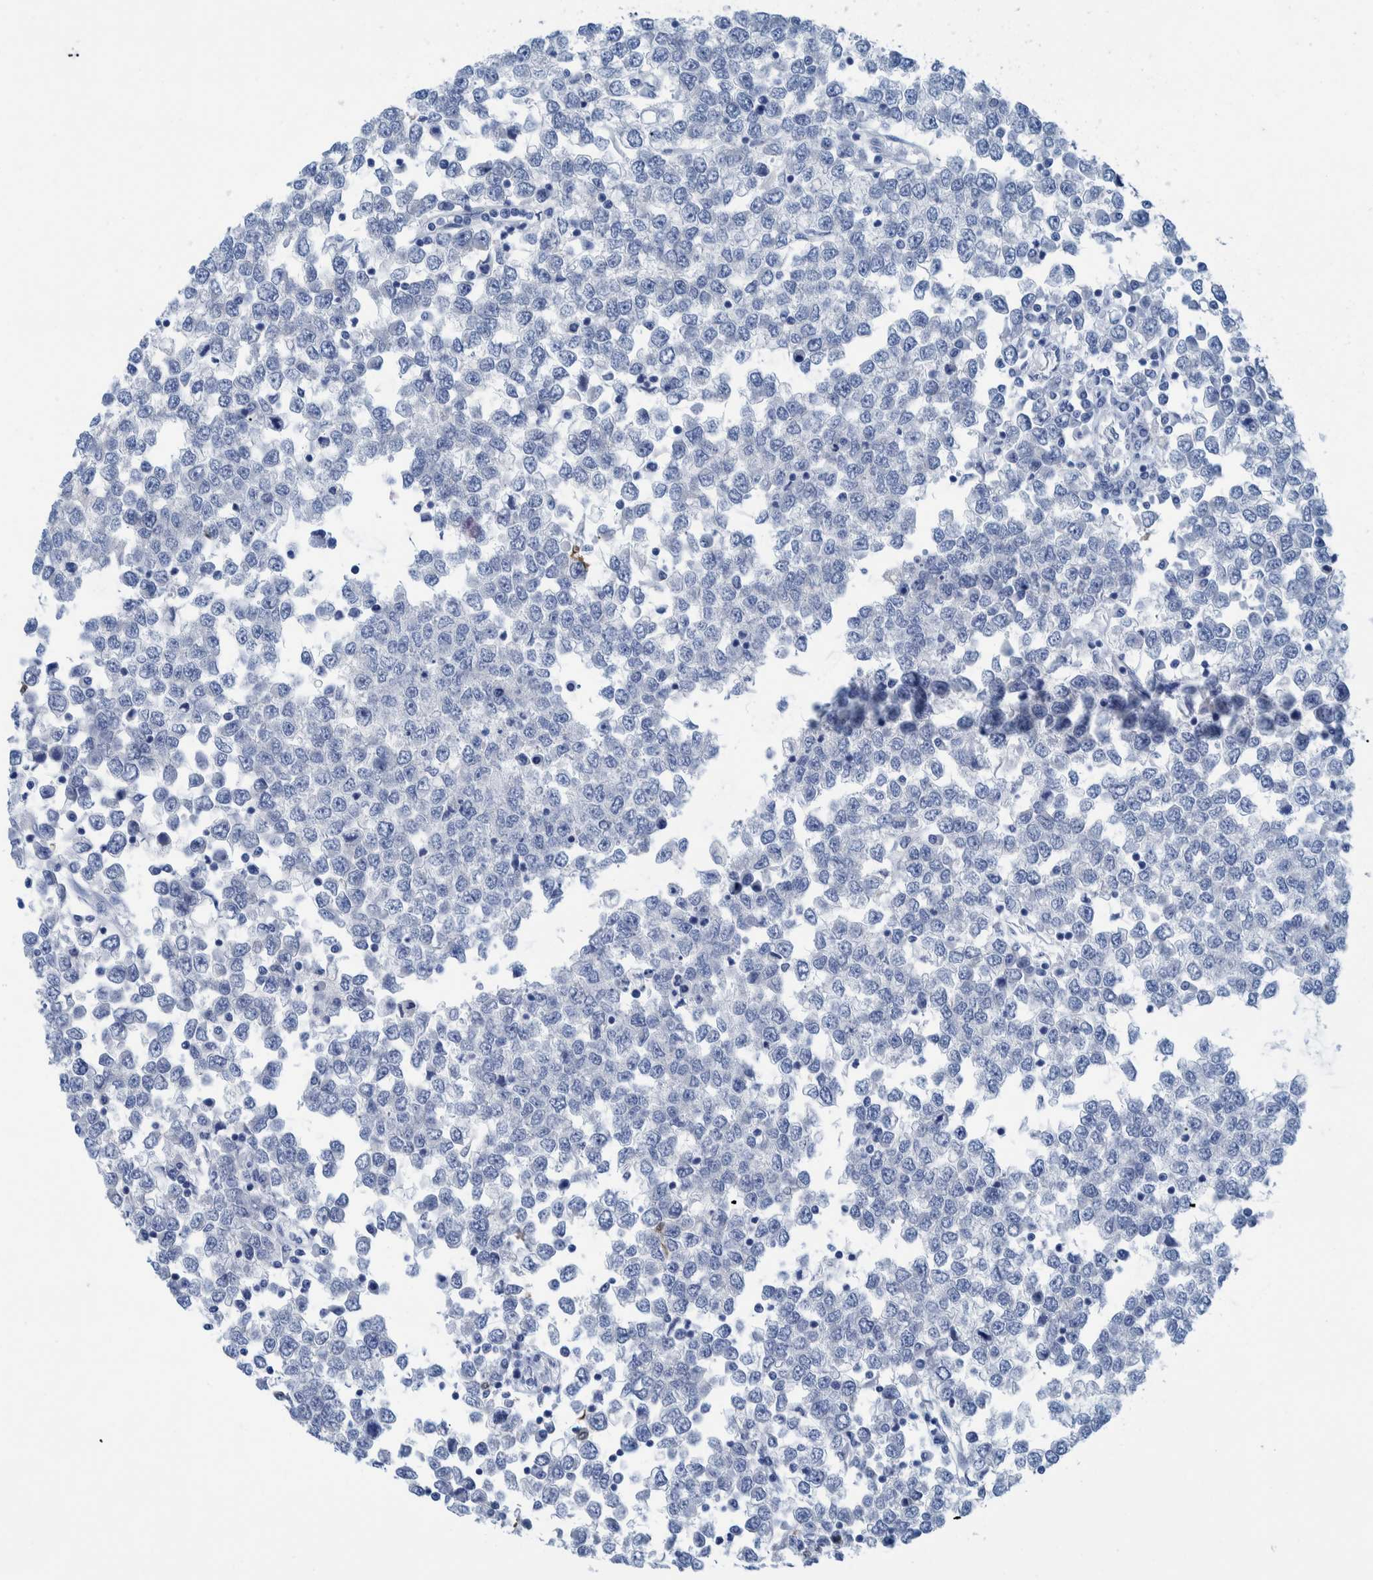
{"staining": {"intensity": "negative", "quantity": "none", "location": "none"}, "tissue": "testis cancer", "cell_type": "Tumor cells", "image_type": "cancer", "snomed": [{"axis": "morphology", "description": "Seminoma, NOS"}, {"axis": "topography", "description": "Testis"}], "caption": "Immunohistochemistry (IHC) image of human testis cancer (seminoma) stained for a protein (brown), which exhibits no positivity in tumor cells. (DAB (3,3'-diaminobenzidine) immunohistochemistry visualized using brightfield microscopy, high magnification).", "gene": "IDO1", "patient": {"sex": "male", "age": 65}}